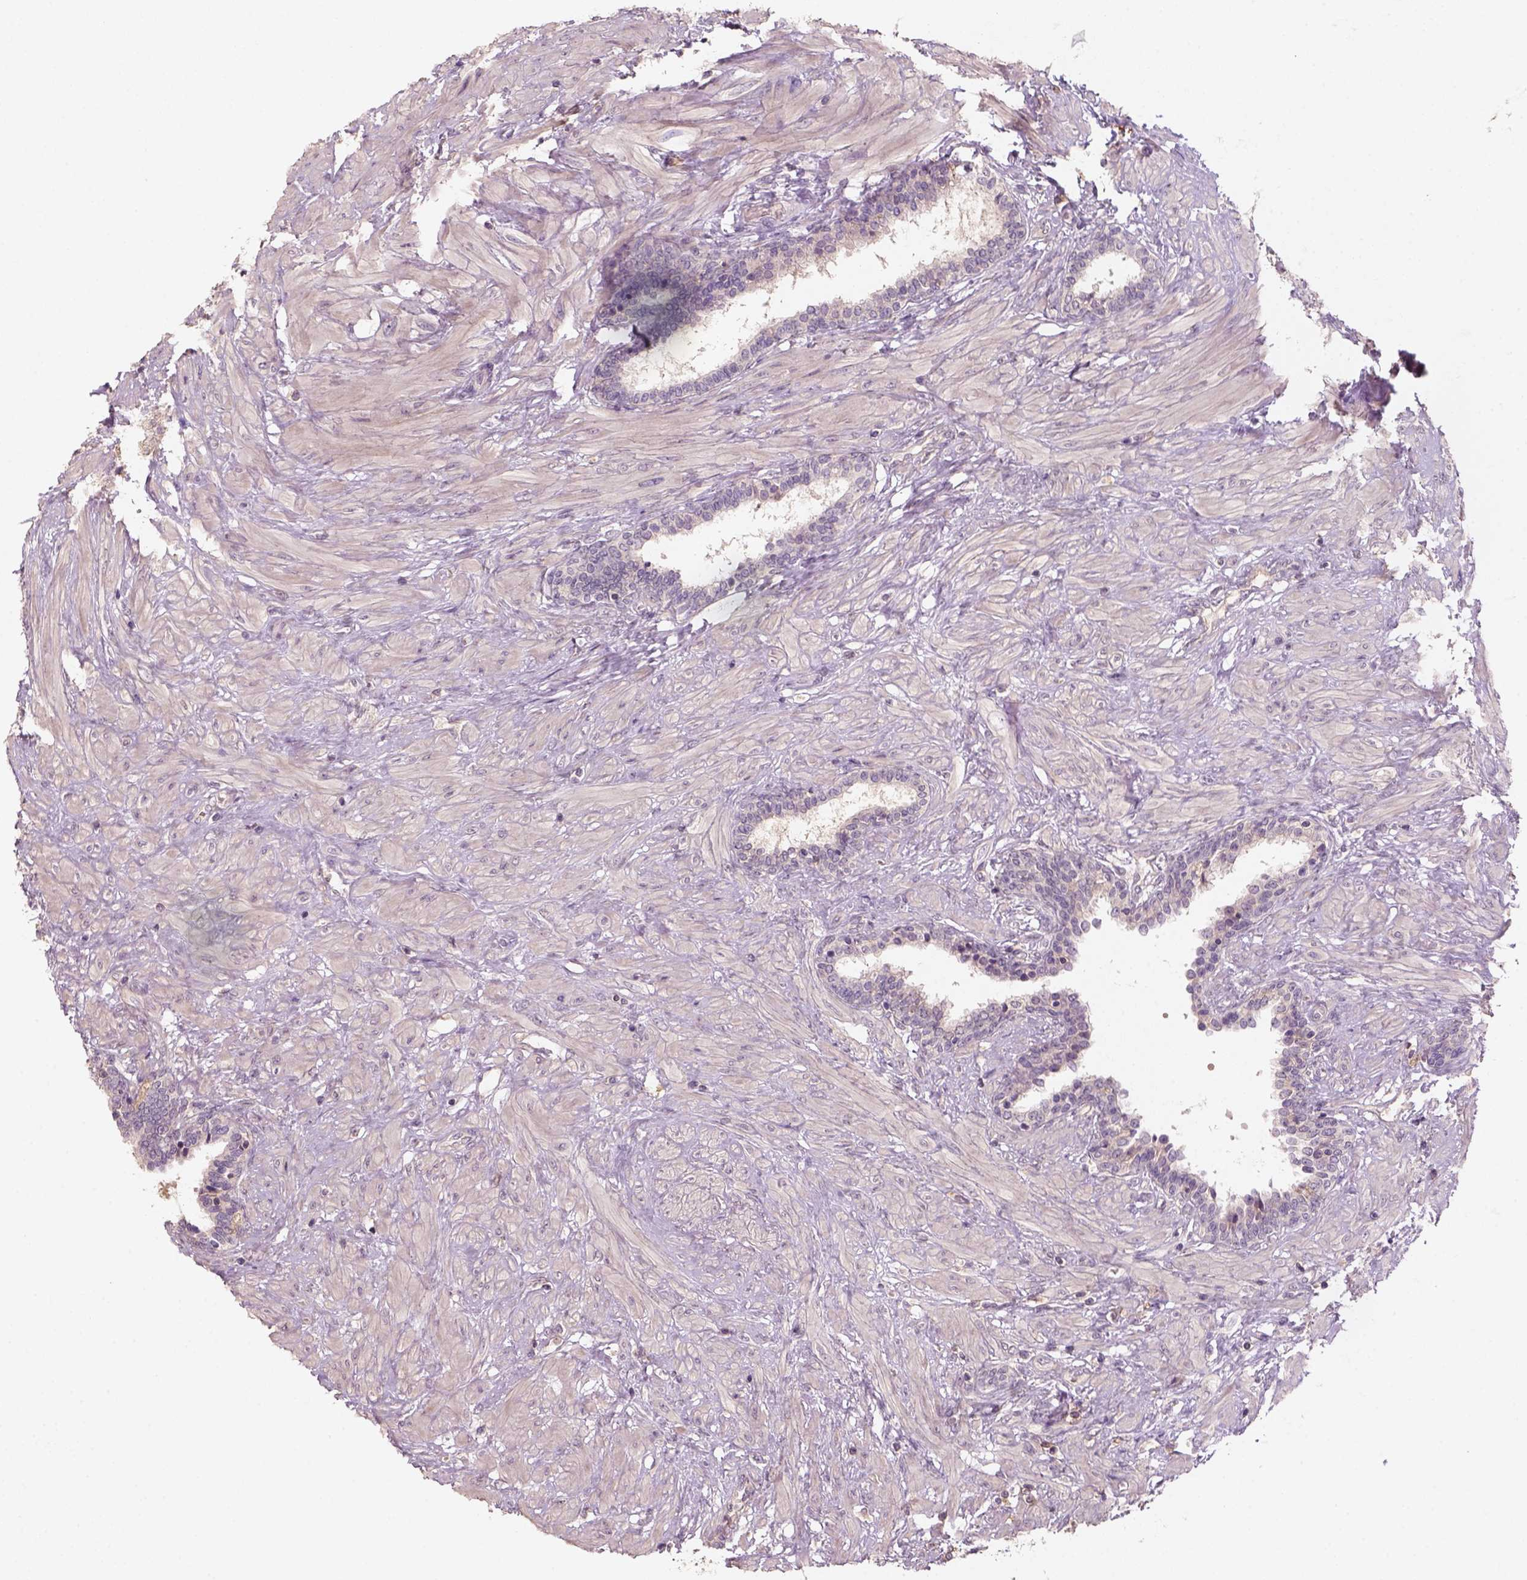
{"staining": {"intensity": "negative", "quantity": "none", "location": "none"}, "tissue": "prostate", "cell_type": "Glandular cells", "image_type": "normal", "snomed": [{"axis": "morphology", "description": "Normal tissue, NOS"}, {"axis": "topography", "description": "Prostate"}], "caption": "Protein analysis of normal prostate displays no significant expression in glandular cells.", "gene": "AQP9", "patient": {"sex": "male", "age": 55}}